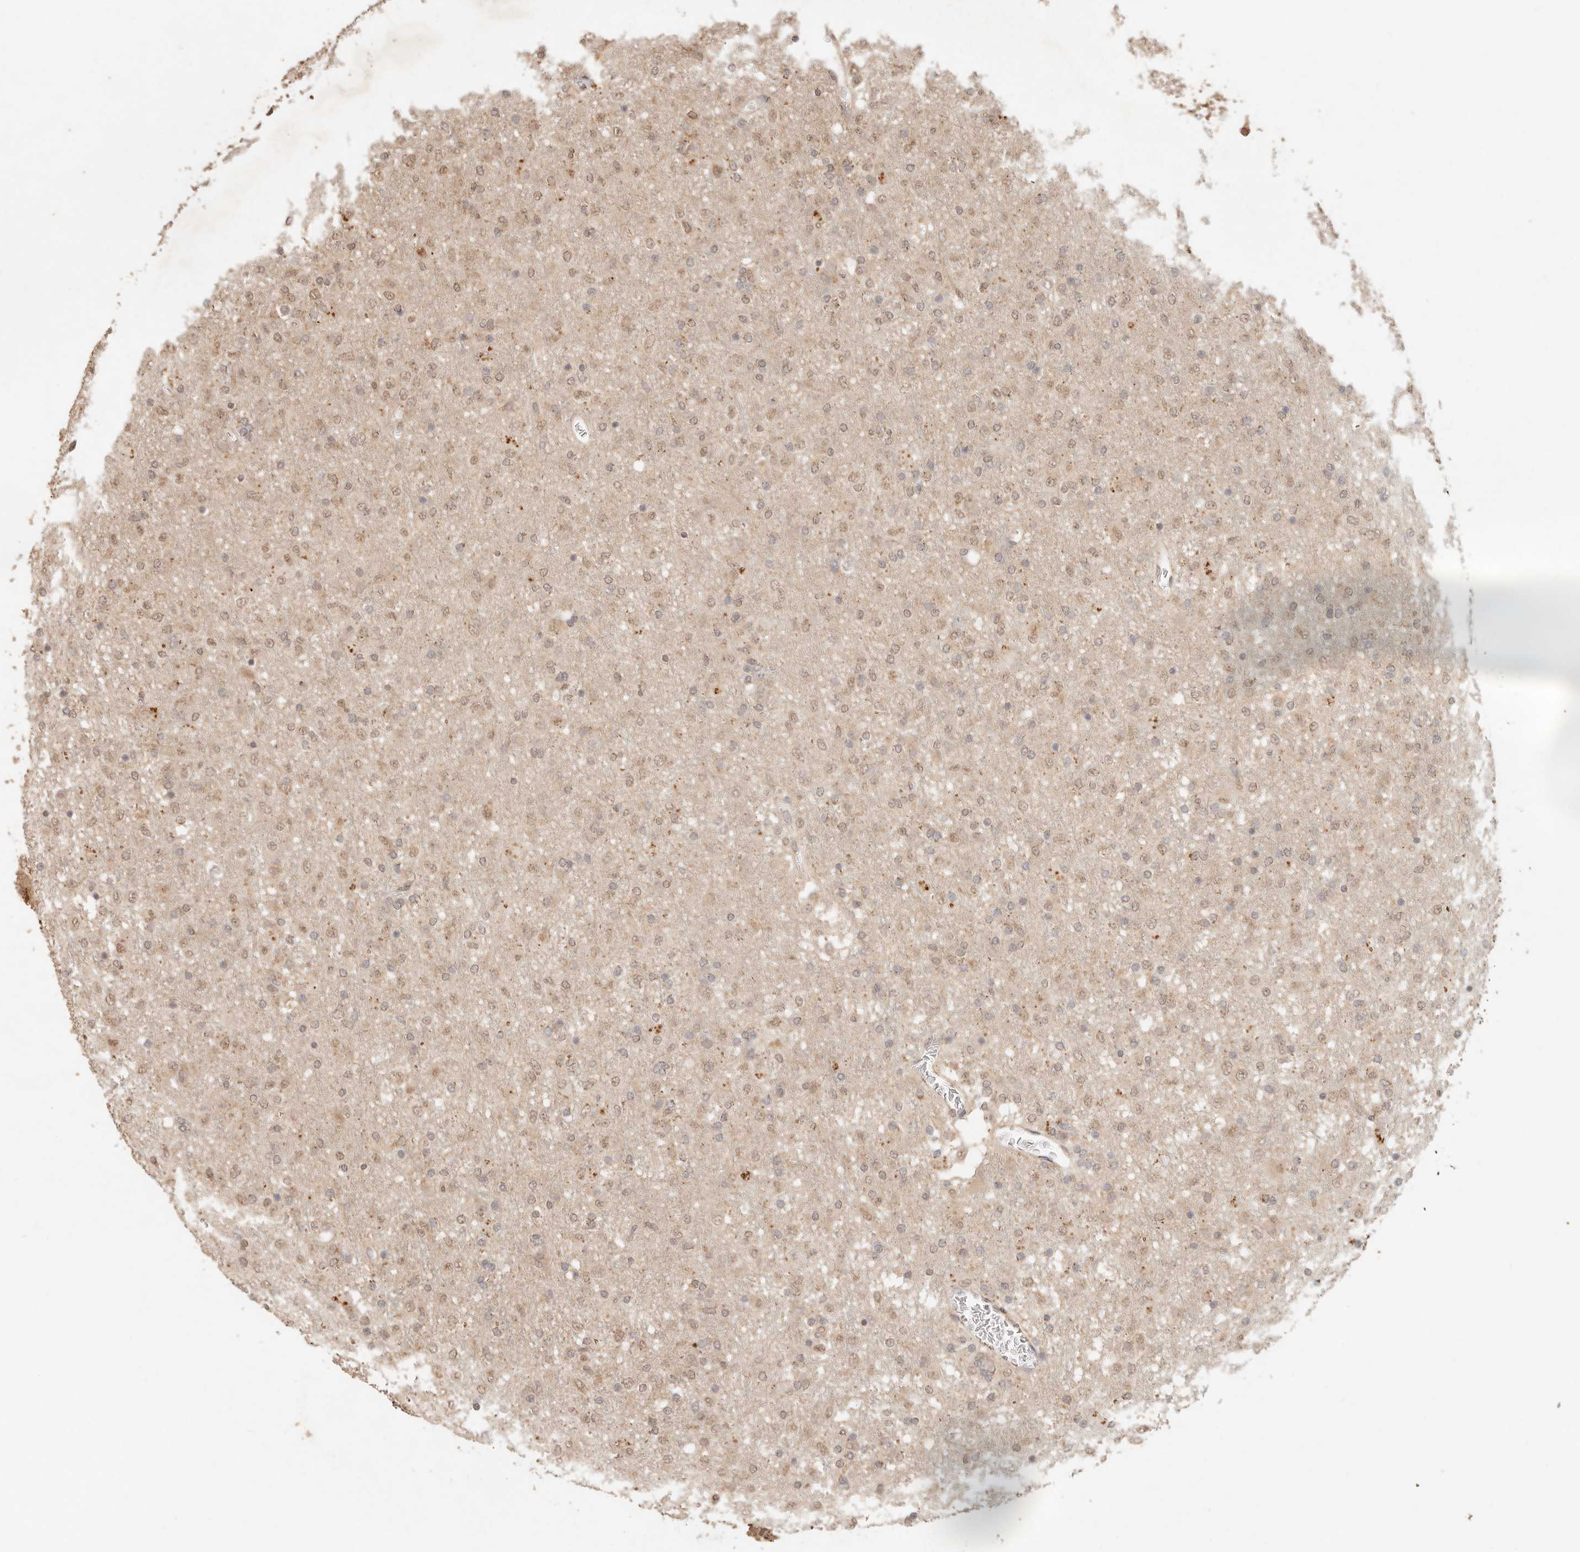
{"staining": {"intensity": "weak", "quantity": ">75%", "location": "nuclear"}, "tissue": "glioma", "cell_type": "Tumor cells", "image_type": "cancer", "snomed": [{"axis": "morphology", "description": "Glioma, malignant, Low grade"}, {"axis": "topography", "description": "Brain"}], "caption": "Weak nuclear protein staining is seen in approximately >75% of tumor cells in malignant glioma (low-grade).", "gene": "LMO4", "patient": {"sex": "male", "age": 65}}